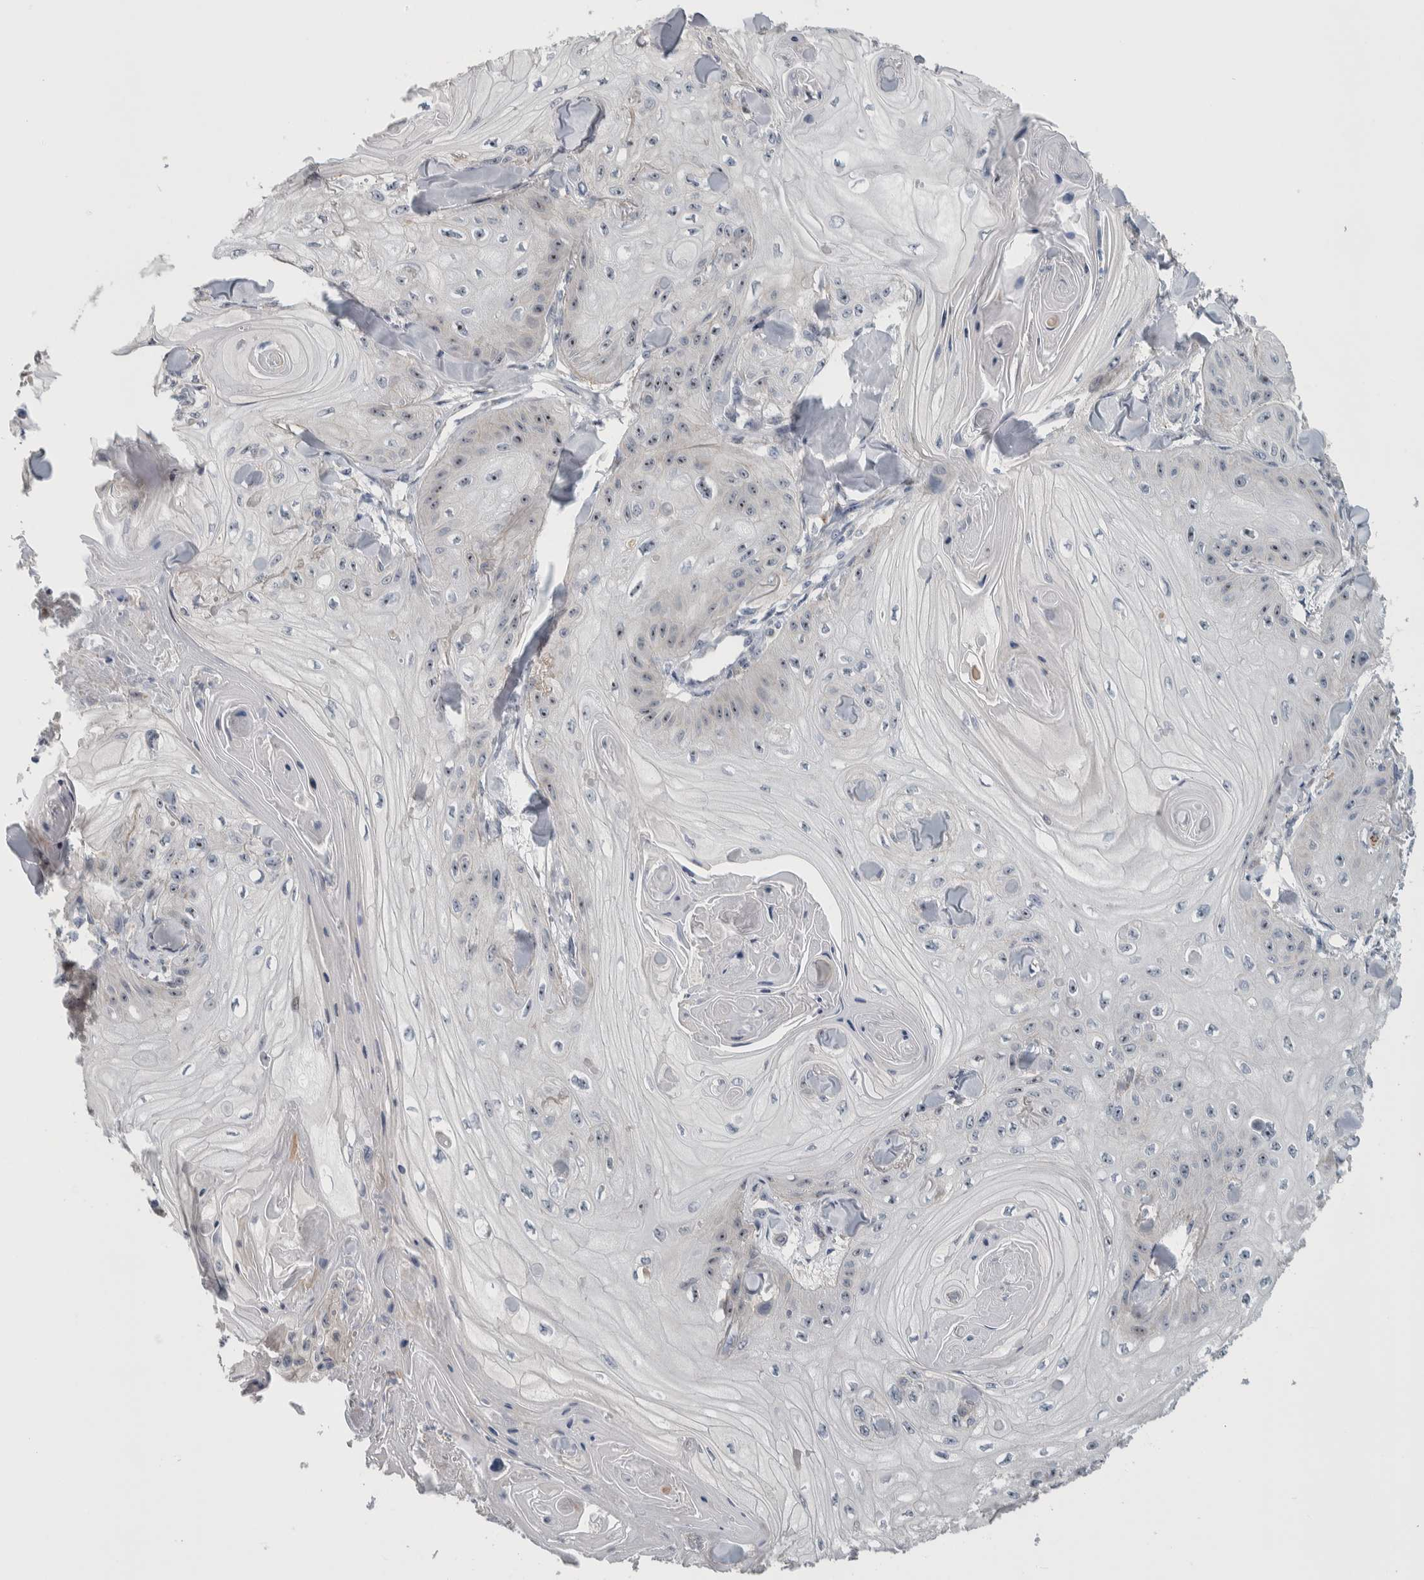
{"staining": {"intensity": "strong", "quantity": "<25%", "location": "nuclear"}, "tissue": "skin cancer", "cell_type": "Tumor cells", "image_type": "cancer", "snomed": [{"axis": "morphology", "description": "Squamous cell carcinoma, NOS"}, {"axis": "topography", "description": "Skin"}], "caption": "Immunohistochemistry (IHC) of human squamous cell carcinoma (skin) reveals medium levels of strong nuclear expression in approximately <25% of tumor cells.", "gene": "PRRG4", "patient": {"sex": "male", "age": 74}}